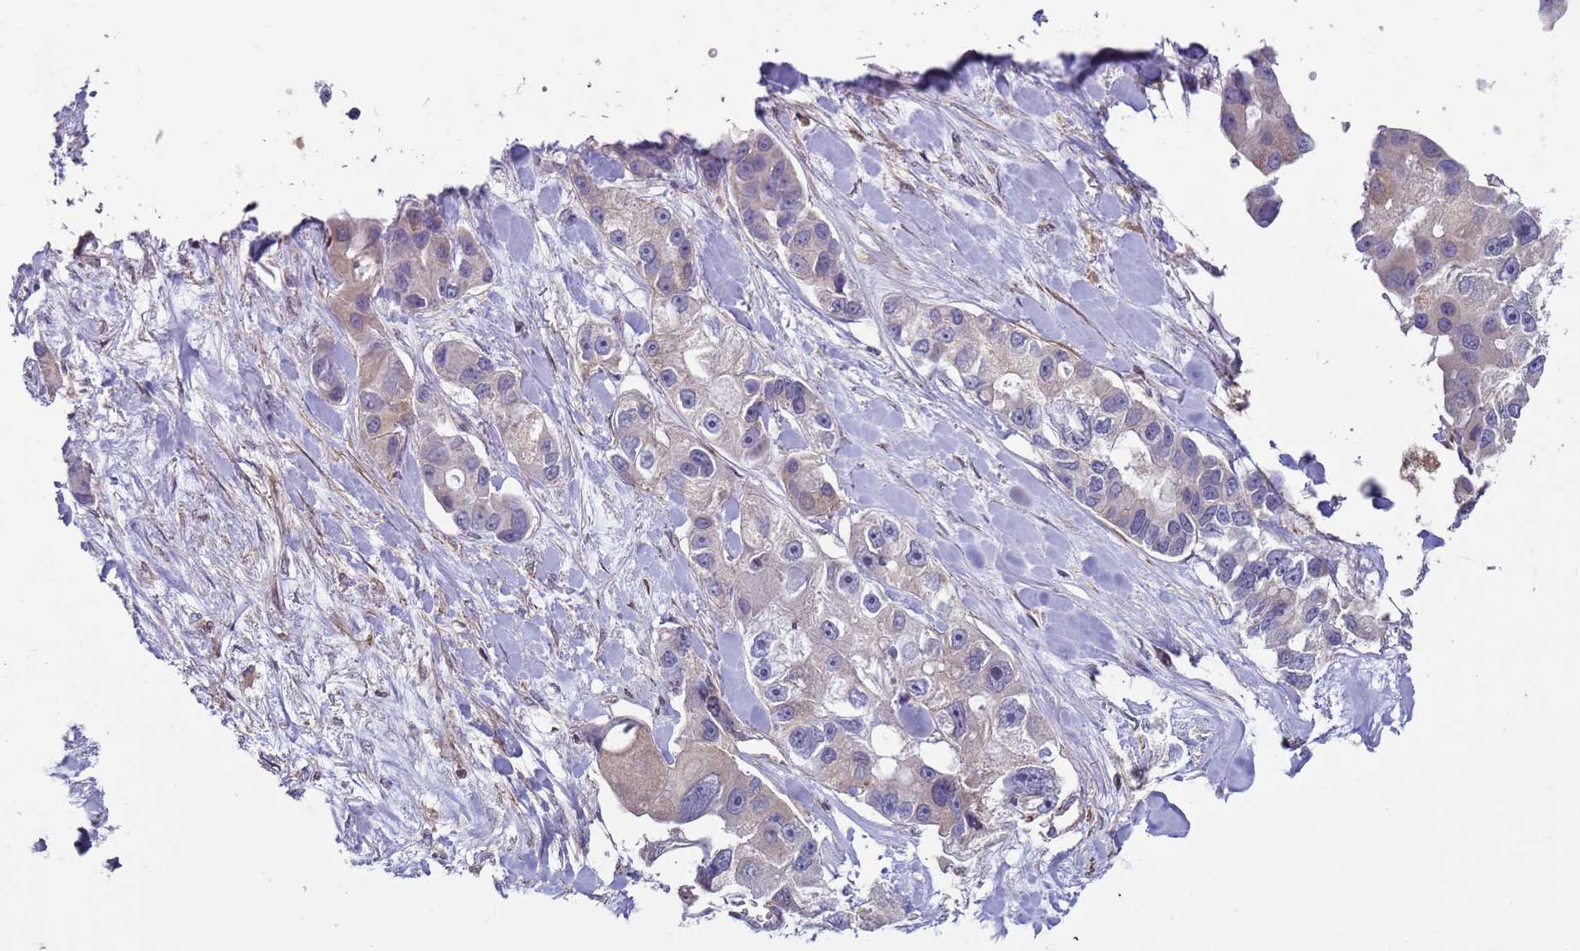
{"staining": {"intensity": "weak", "quantity": "<25%", "location": "cytoplasmic/membranous"}, "tissue": "lung cancer", "cell_type": "Tumor cells", "image_type": "cancer", "snomed": [{"axis": "morphology", "description": "Adenocarcinoma, NOS"}, {"axis": "topography", "description": "Lung"}], "caption": "Tumor cells show no significant protein positivity in lung cancer (adenocarcinoma).", "gene": "SNAPC4", "patient": {"sex": "female", "age": 54}}